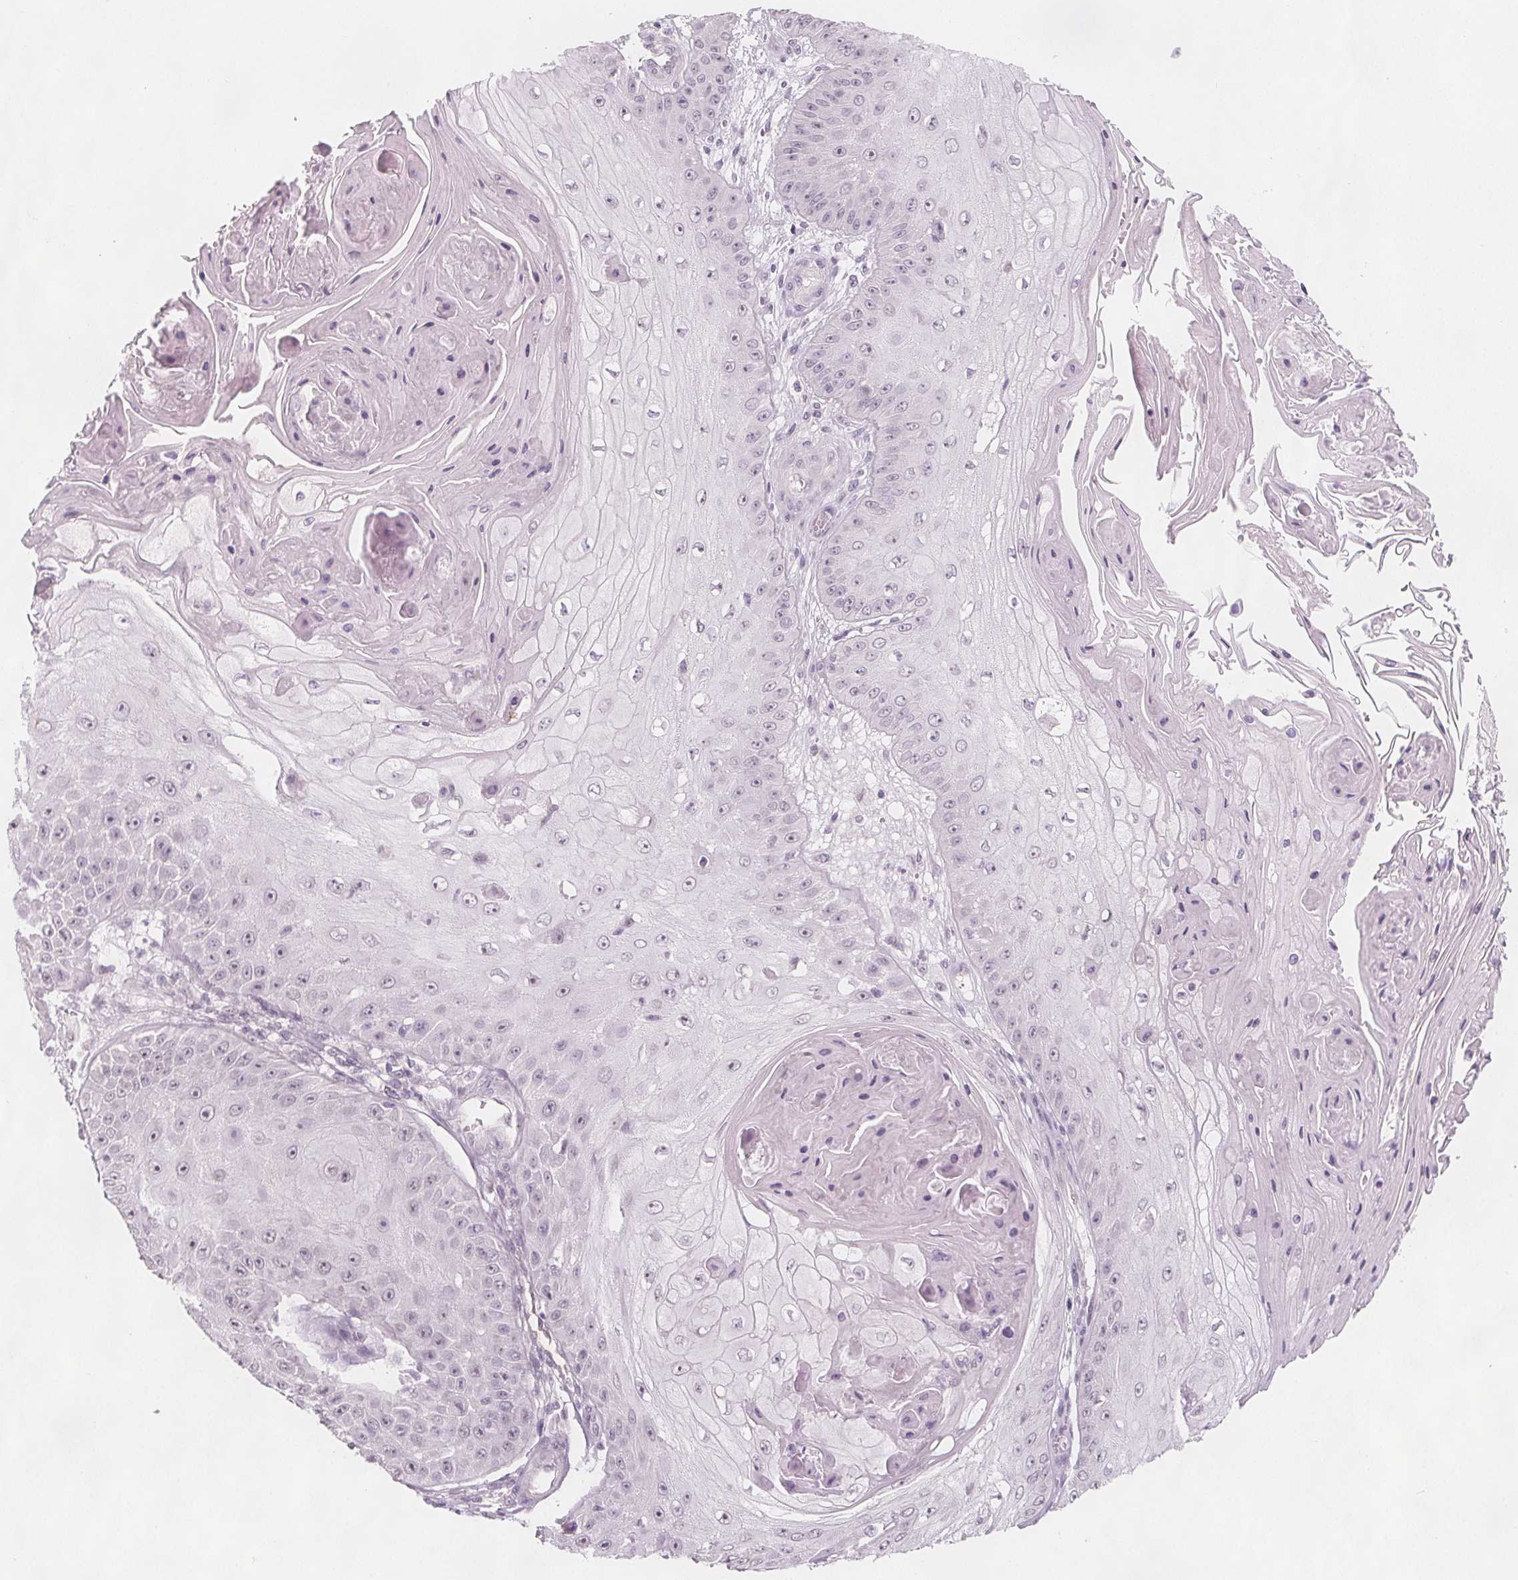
{"staining": {"intensity": "negative", "quantity": "none", "location": "none"}, "tissue": "skin cancer", "cell_type": "Tumor cells", "image_type": "cancer", "snomed": [{"axis": "morphology", "description": "Squamous cell carcinoma, NOS"}, {"axis": "topography", "description": "Skin"}], "caption": "Image shows no significant protein positivity in tumor cells of skin cancer.", "gene": "C1orf167", "patient": {"sex": "male", "age": 70}}